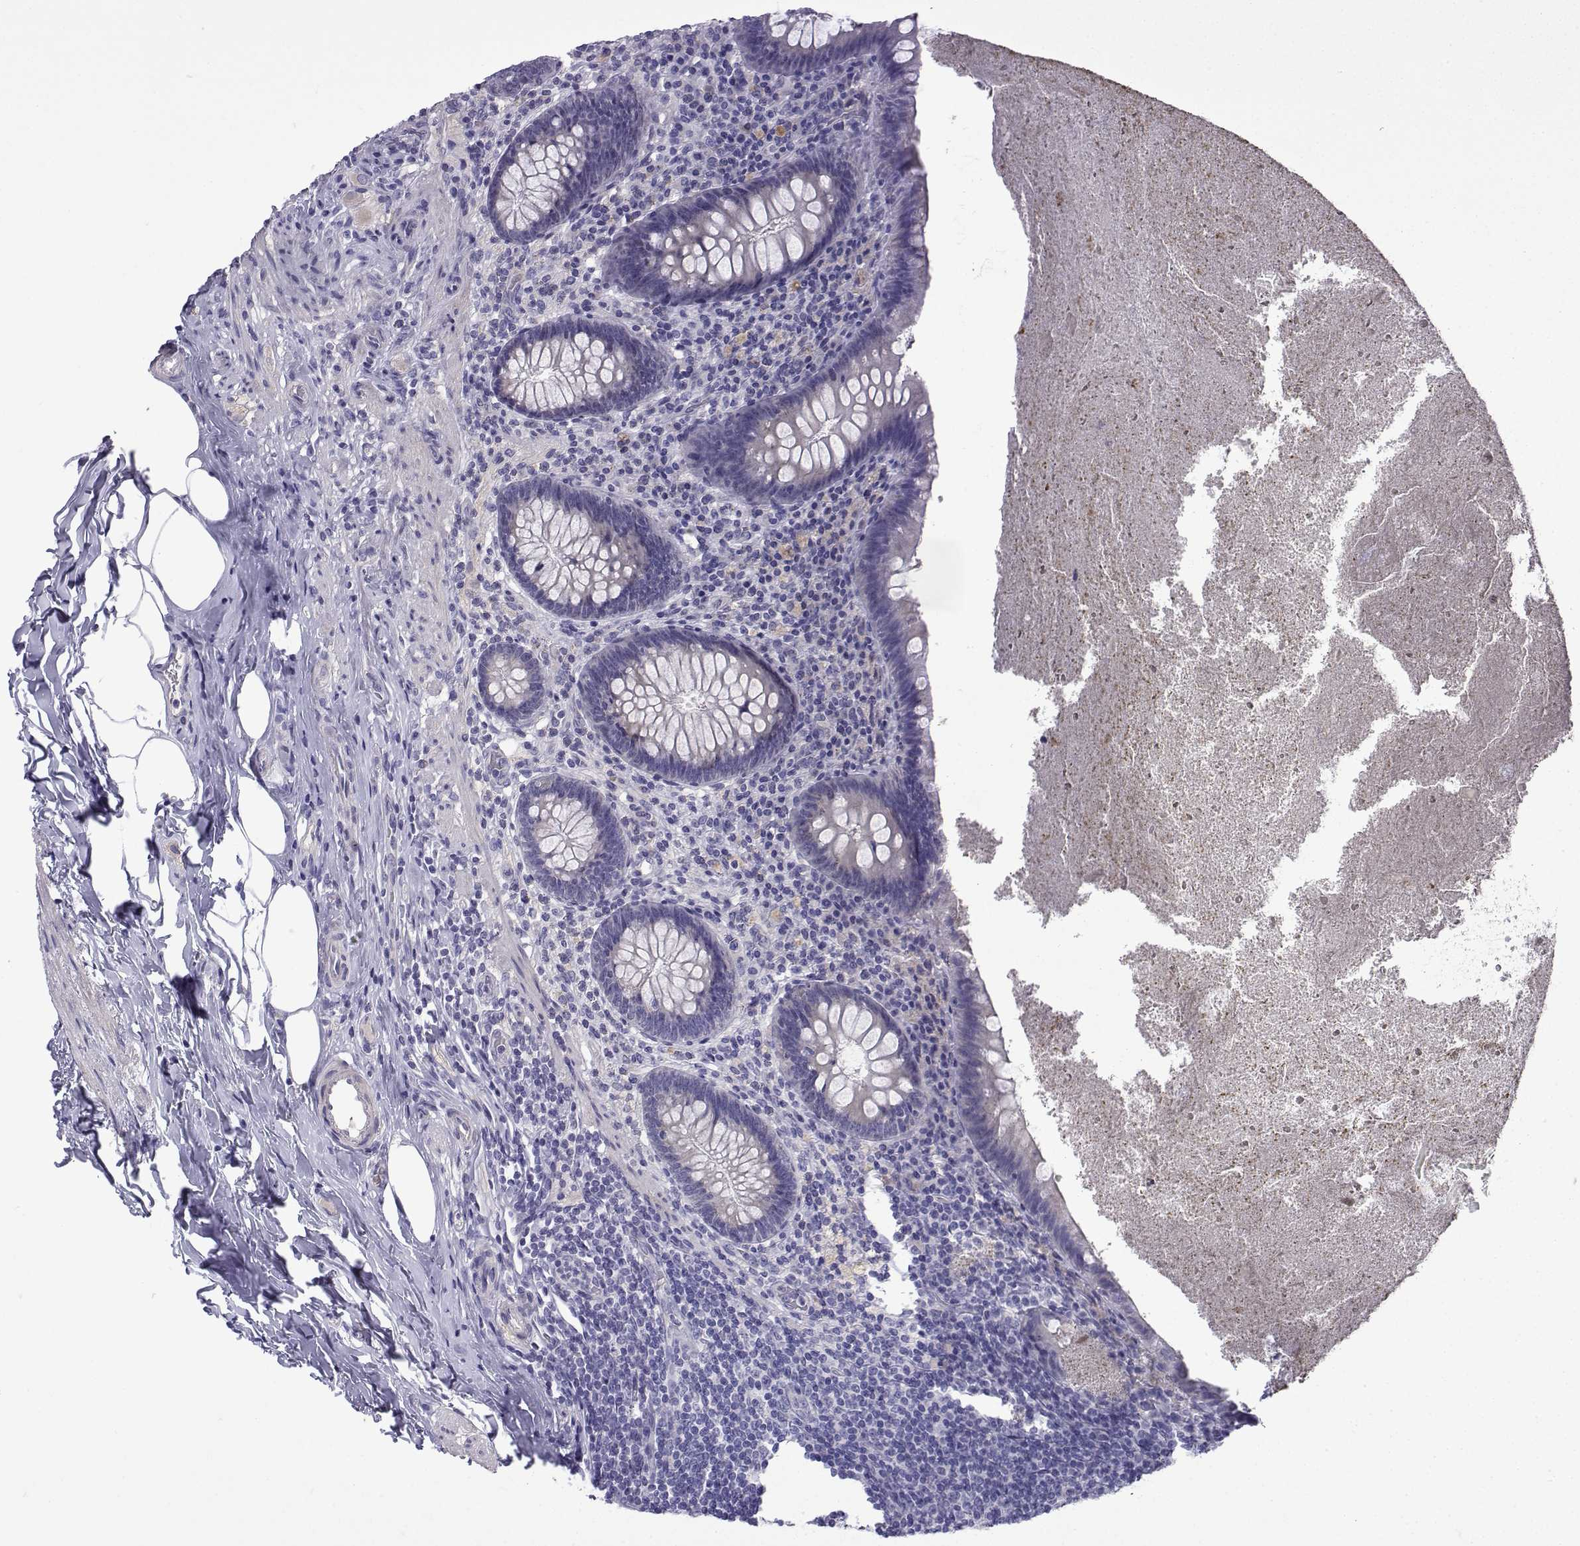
{"staining": {"intensity": "negative", "quantity": "none", "location": "none"}, "tissue": "appendix", "cell_type": "Glandular cells", "image_type": "normal", "snomed": [{"axis": "morphology", "description": "Normal tissue, NOS"}, {"axis": "topography", "description": "Appendix"}], "caption": "Protein analysis of unremarkable appendix shows no significant expression in glandular cells. (Brightfield microscopy of DAB immunohistochemistry (IHC) at high magnification).", "gene": "SPACA7", "patient": {"sex": "male", "age": 47}}